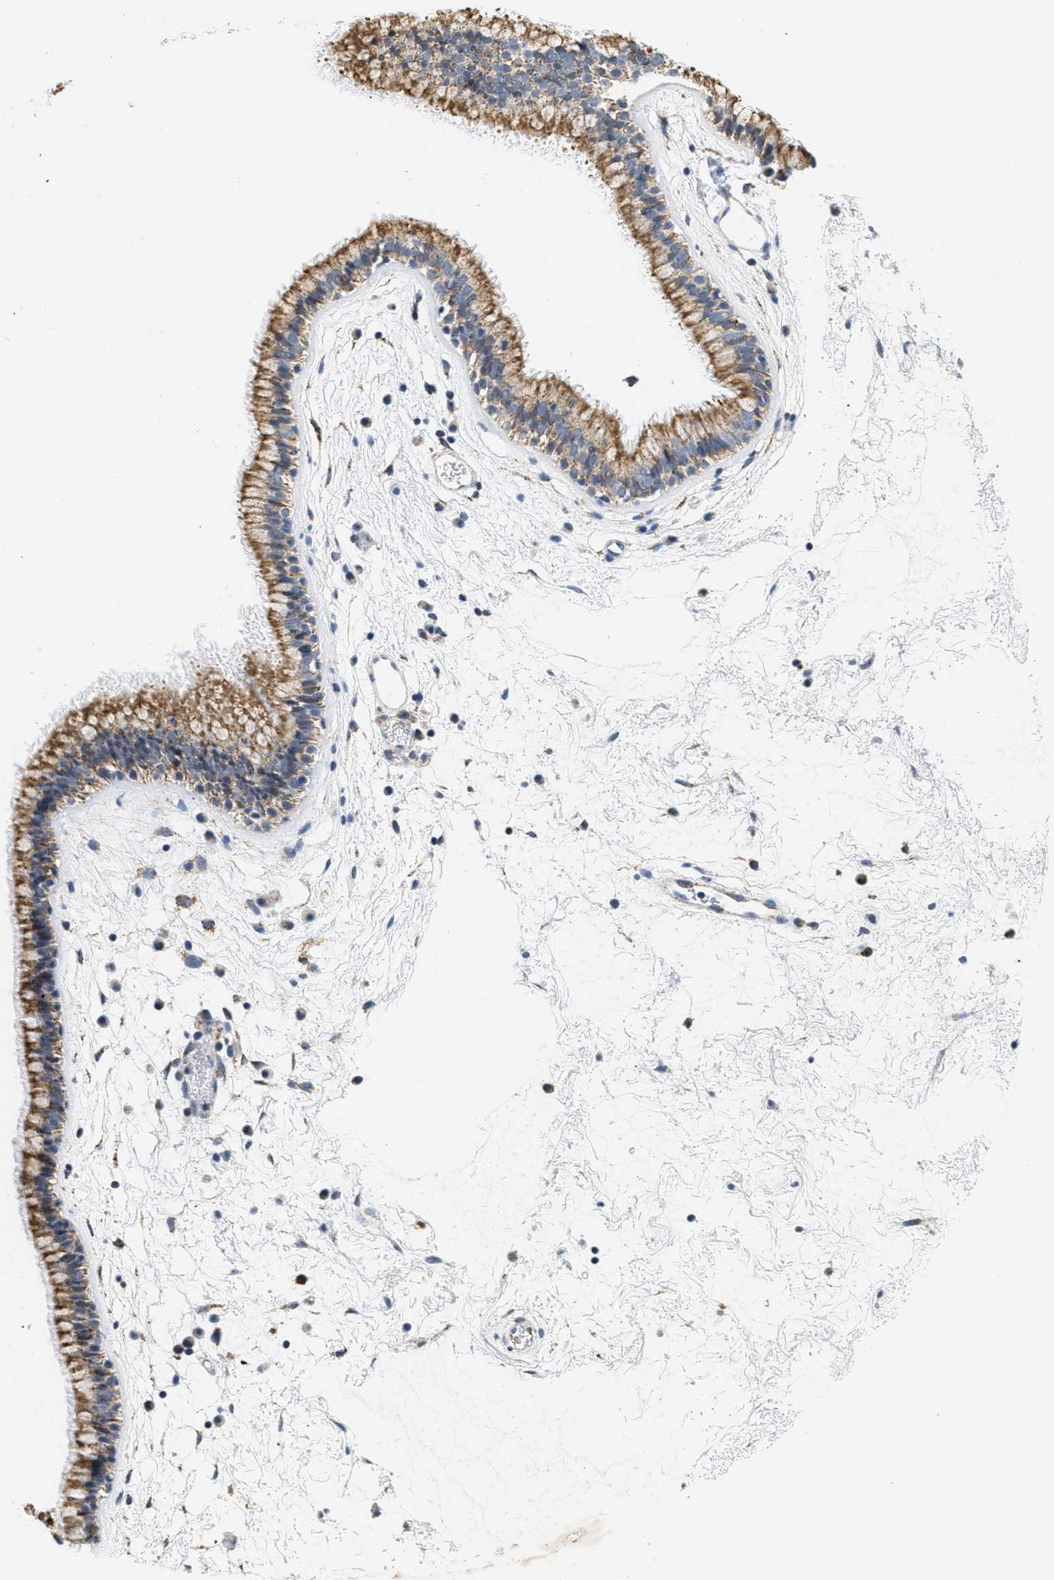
{"staining": {"intensity": "moderate", "quantity": ">75%", "location": "cytoplasmic/membranous"}, "tissue": "nasopharynx", "cell_type": "Respiratory epithelial cells", "image_type": "normal", "snomed": [{"axis": "morphology", "description": "Normal tissue, NOS"}, {"axis": "morphology", "description": "Inflammation, NOS"}, {"axis": "topography", "description": "Nasopharynx"}], "caption": "DAB immunohistochemical staining of normal human nasopharynx exhibits moderate cytoplasmic/membranous protein expression in about >75% of respiratory epithelial cells.", "gene": "KCNJ5", "patient": {"sex": "male", "age": 48}}